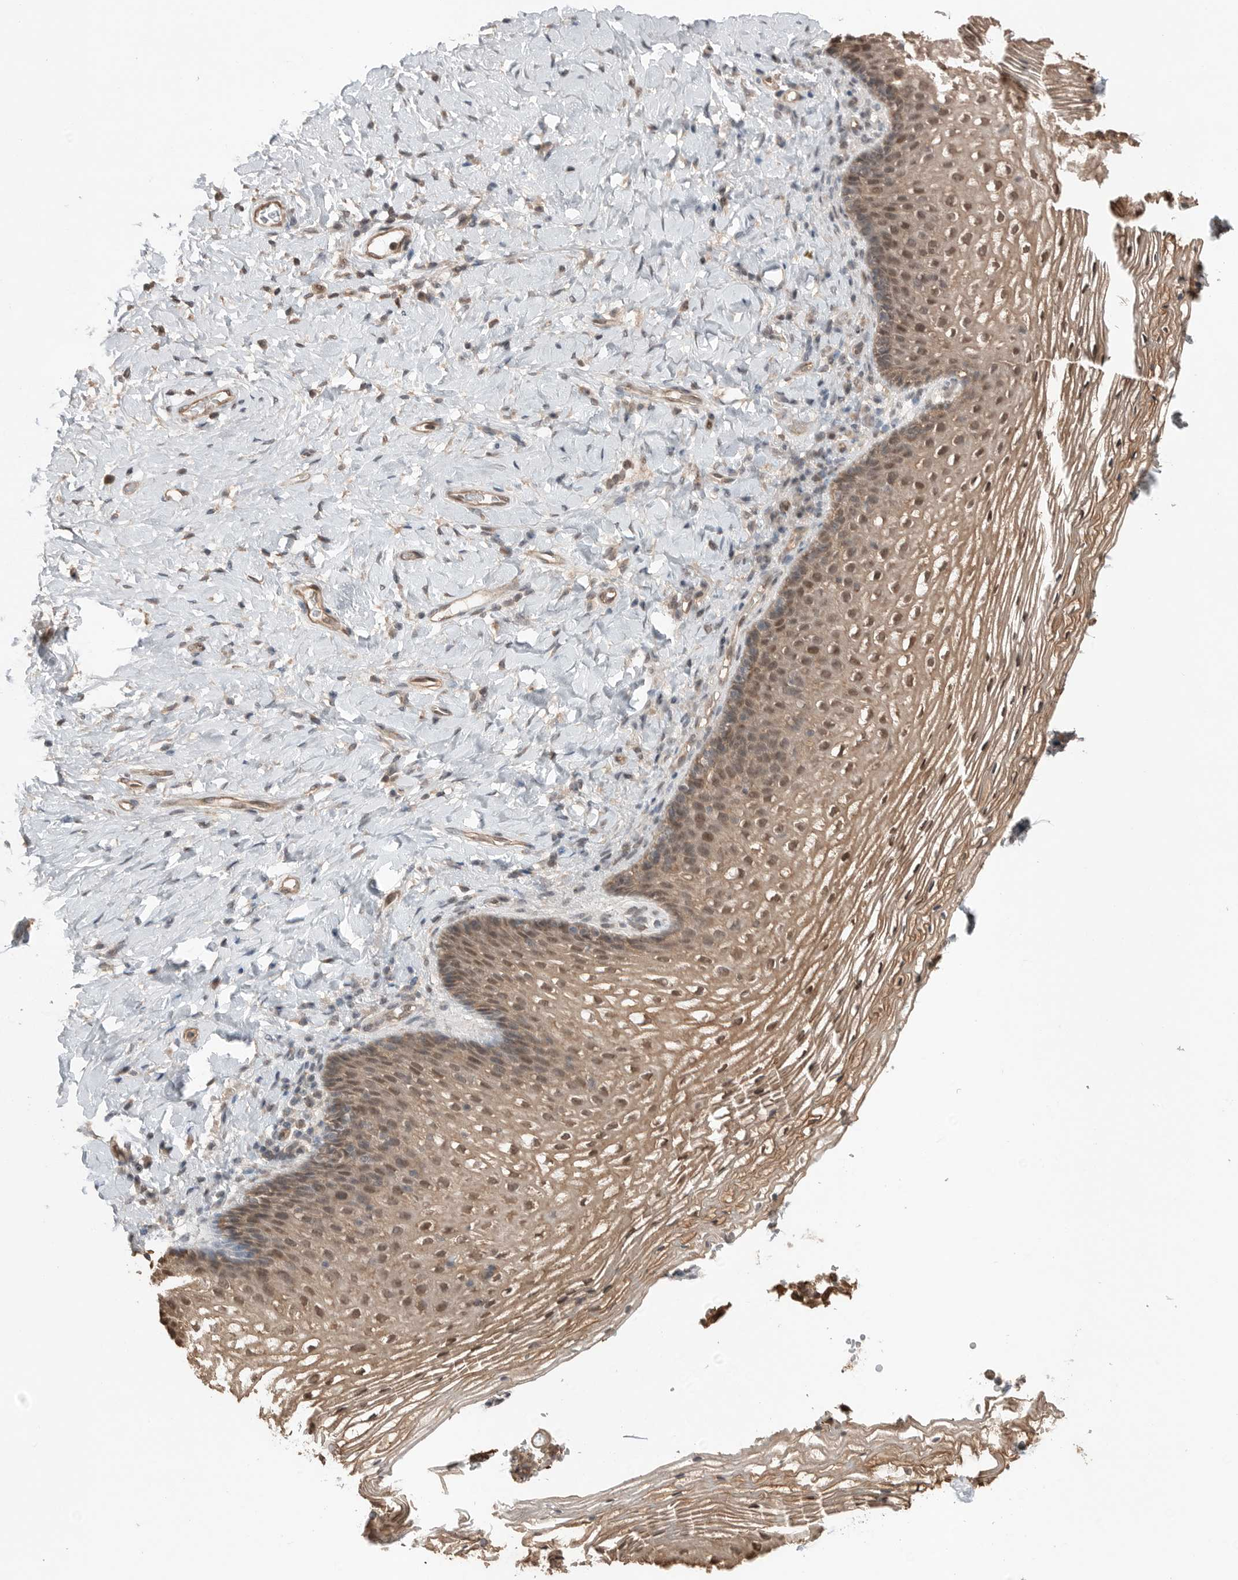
{"staining": {"intensity": "moderate", "quantity": ">75%", "location": "cytoplasmic/membranous,nuclear"}, "tissue": "vagina", "cell_type": "Squamous epithelial cells", "image_type": "normal", "snomed": [{"axis": "morphology", "description": "Normal tissue, NOS"}, {"axis": "topography", "description": "Vagina"}], "caption": "A photomicrograph of vagina stained for a protein displays moderate cytoplasmic/membranous,nuclear brown staining in squamous epithelial cells.", "gene": "PEAK1", "patient": {"sex": "female", "age": 60}}